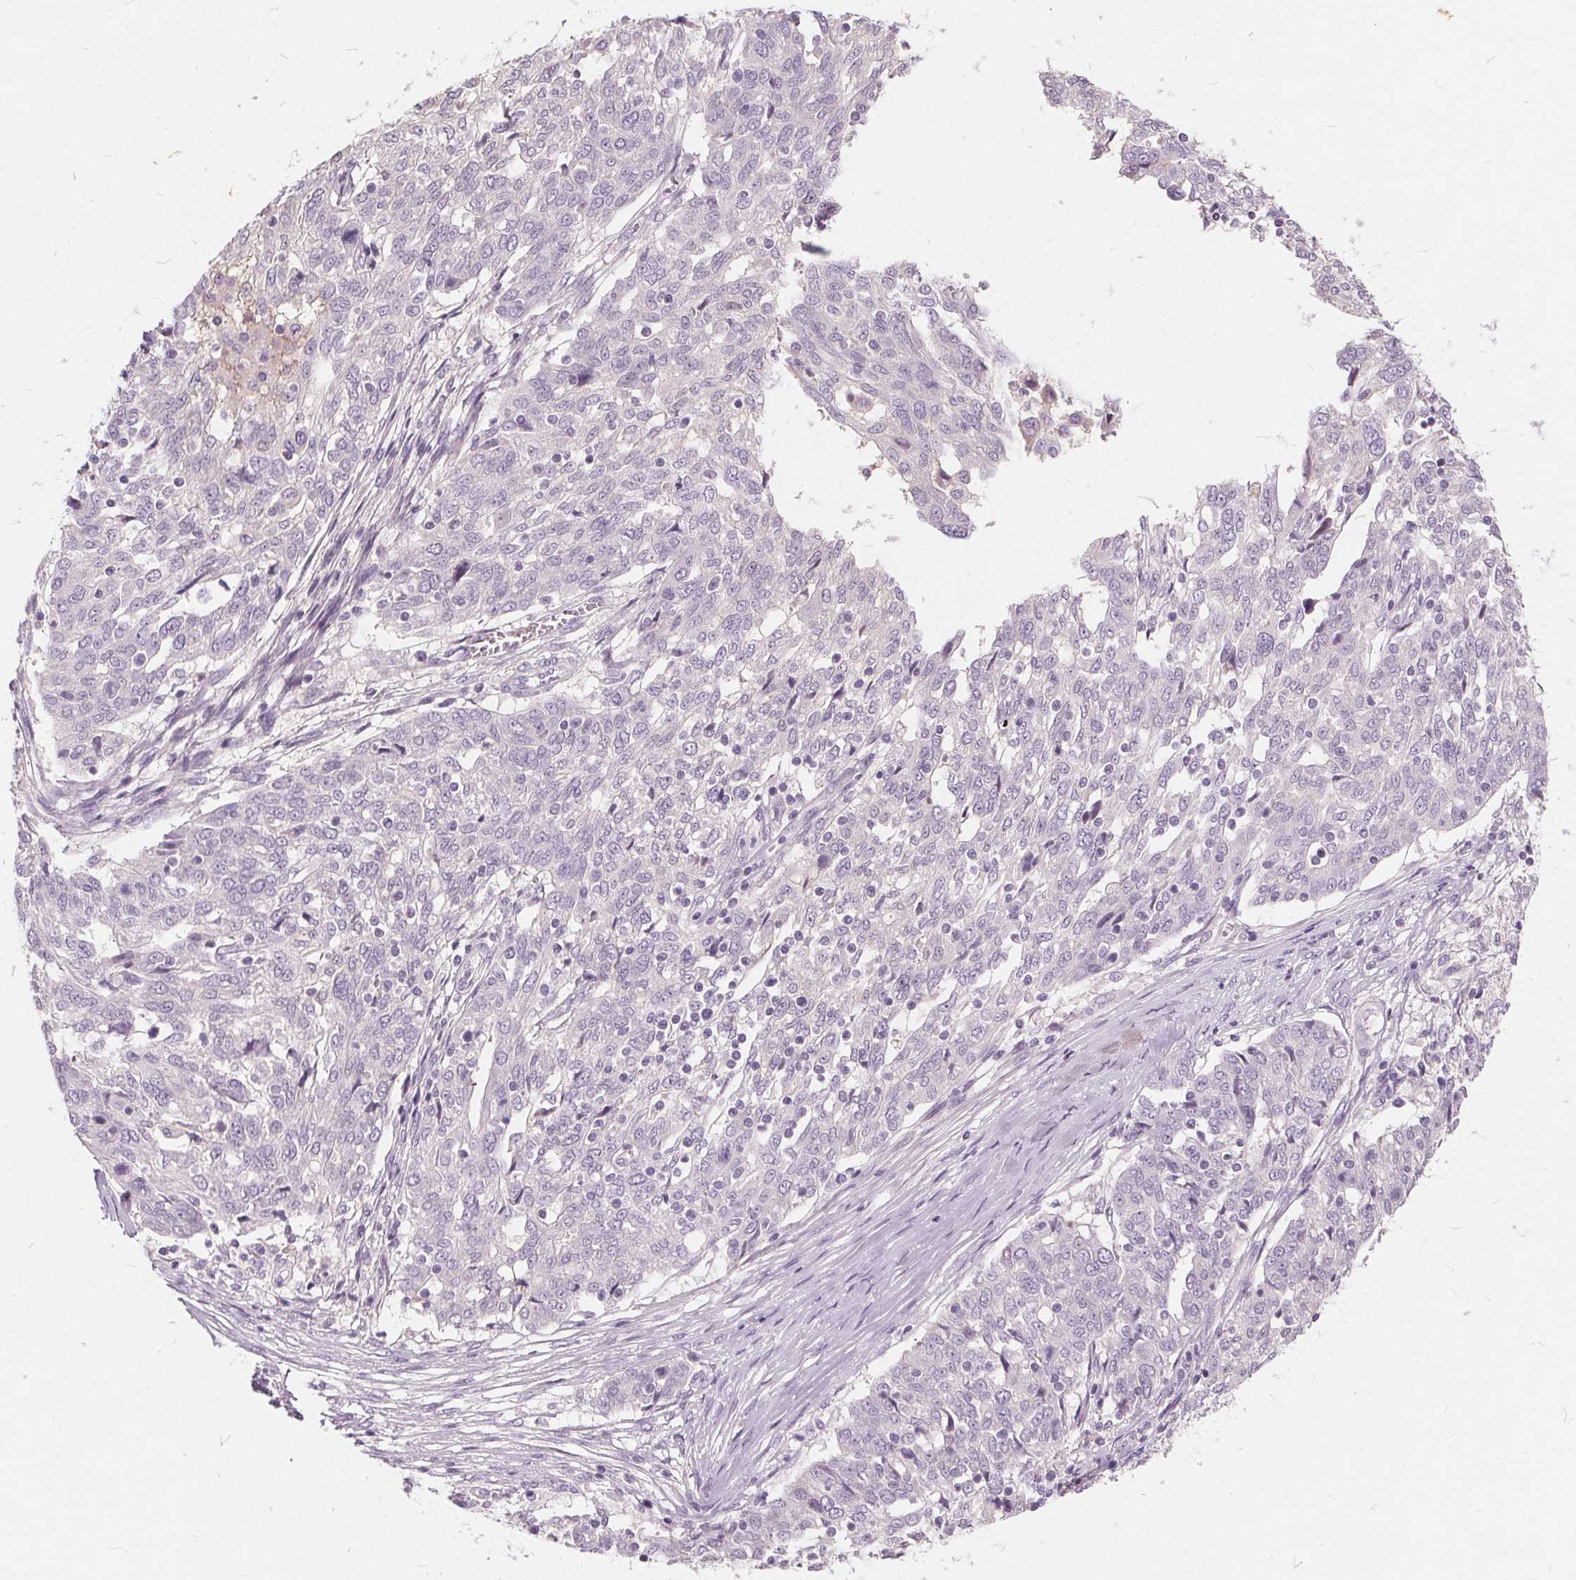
{"staining": {"intensity": "negative", "quantity": "none", "location": "none"}, "tissue": "ovarian cancer", "cell_type": "Tumor cells", "image_type": "cancer", "snomed": [{"axis": "morphology", "description": "Cystadenocarcinoma, serous, NOS"}, {"axis": "topography", "description": "Ovary"}], "caption": "High power microscopy histopathology image of an immunohistochemistry (IHC) image of ovarian cancer (serous cystadenocarcinoma), revealing no significant expression in tumor cells.", "gene": "PLA2G2E", "patient": {"sex": "female", "age": 67}}